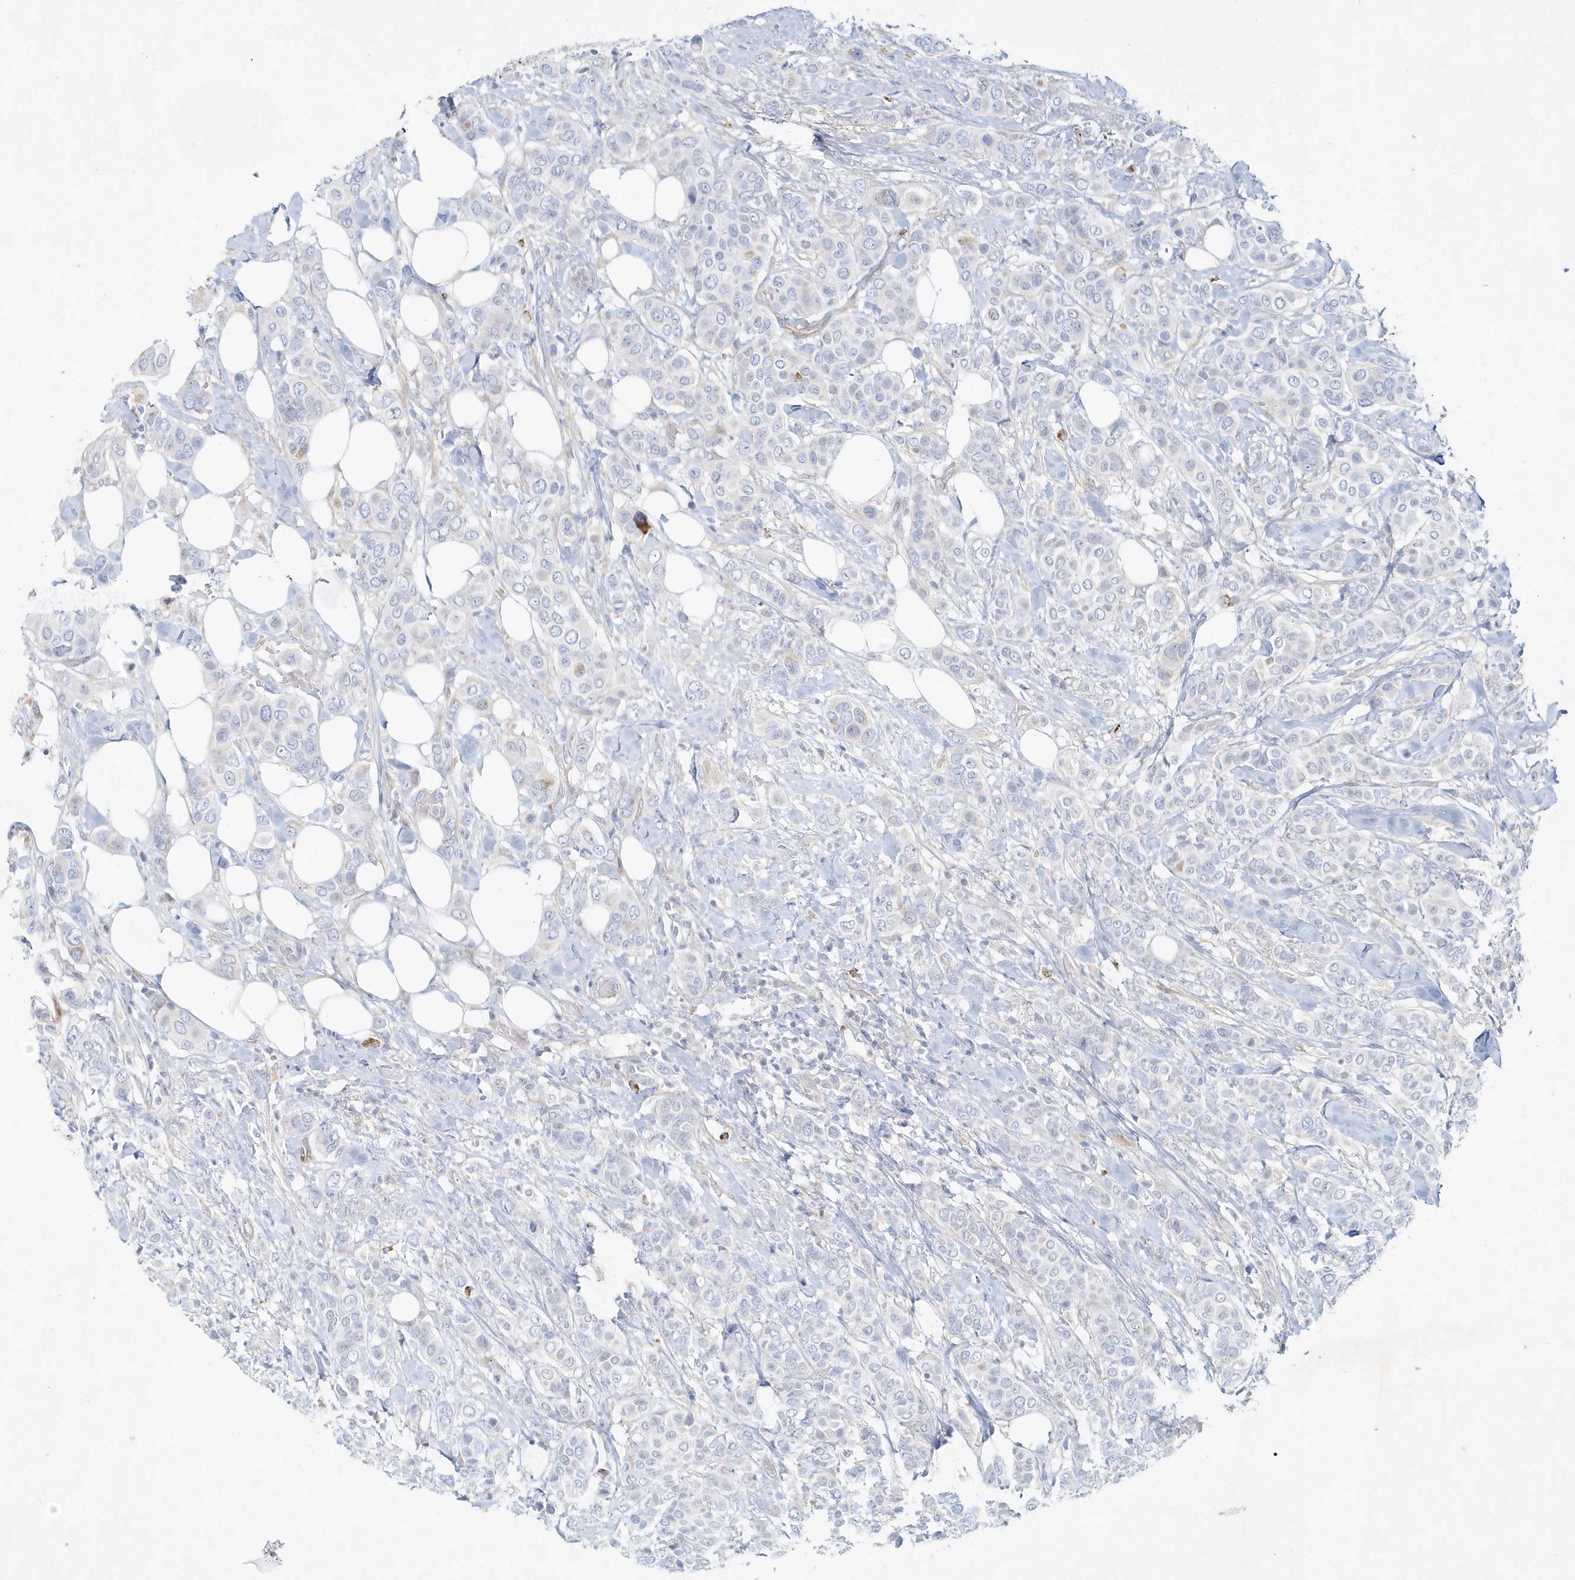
{"staining": {"intensity": "negative", "quantity": "none", "location": "none"}, "tissue": "breast cancer", "cell_type": "Tumor cells", "image_type": "cancer", "snomed": [{"axis": "morphology", "description": "Lobular carcinoma"}, {"axis": "topography", "description": "Breast"}], "caption": "IHC of breast cancer shows no positivity in tumor cells.", "gene": "DNAH1", "patient": {"sex": "female", "age": 51}}